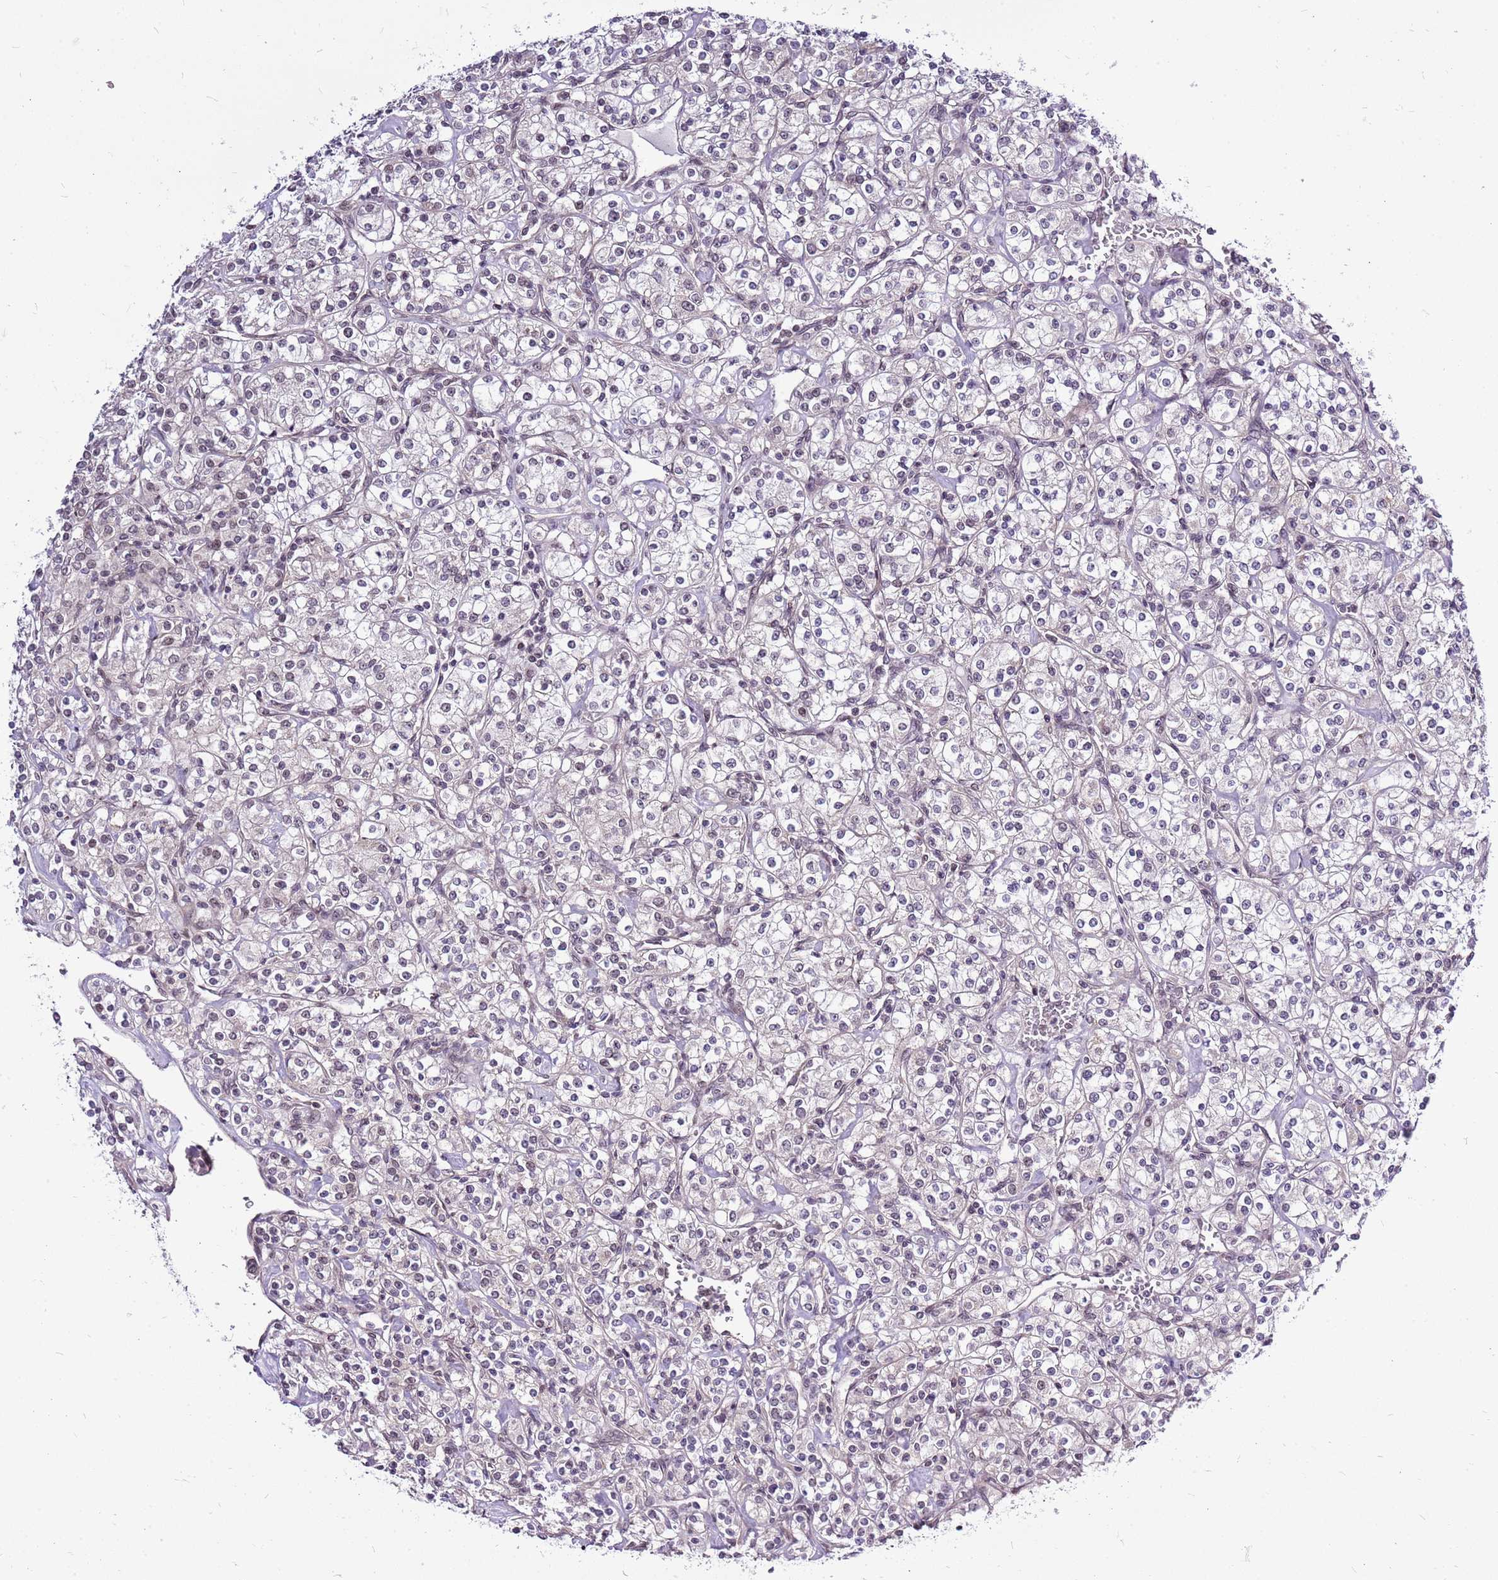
{"staining": {"intensity": "weak", "quantity": "<25%", "location": "nuclear"}, "tissue": "renal cancer", "cell_type": "Tumor cells", "image_type": "cancer", "snomed": [{"axis": "morphology", "description": "Adenocarcinoma, NOS"}, {"axis": "topography", "description": "Kidney"}], "caption": "DAB (3,3'-diaminobenzidine) immunohistochemical staining of human renal cancer demonstrates no significant positivity in tumor cells. (DAB IHC, high magnification).", "gene": "CCDC166", "patient": {"sex": "male", "age": 77}}